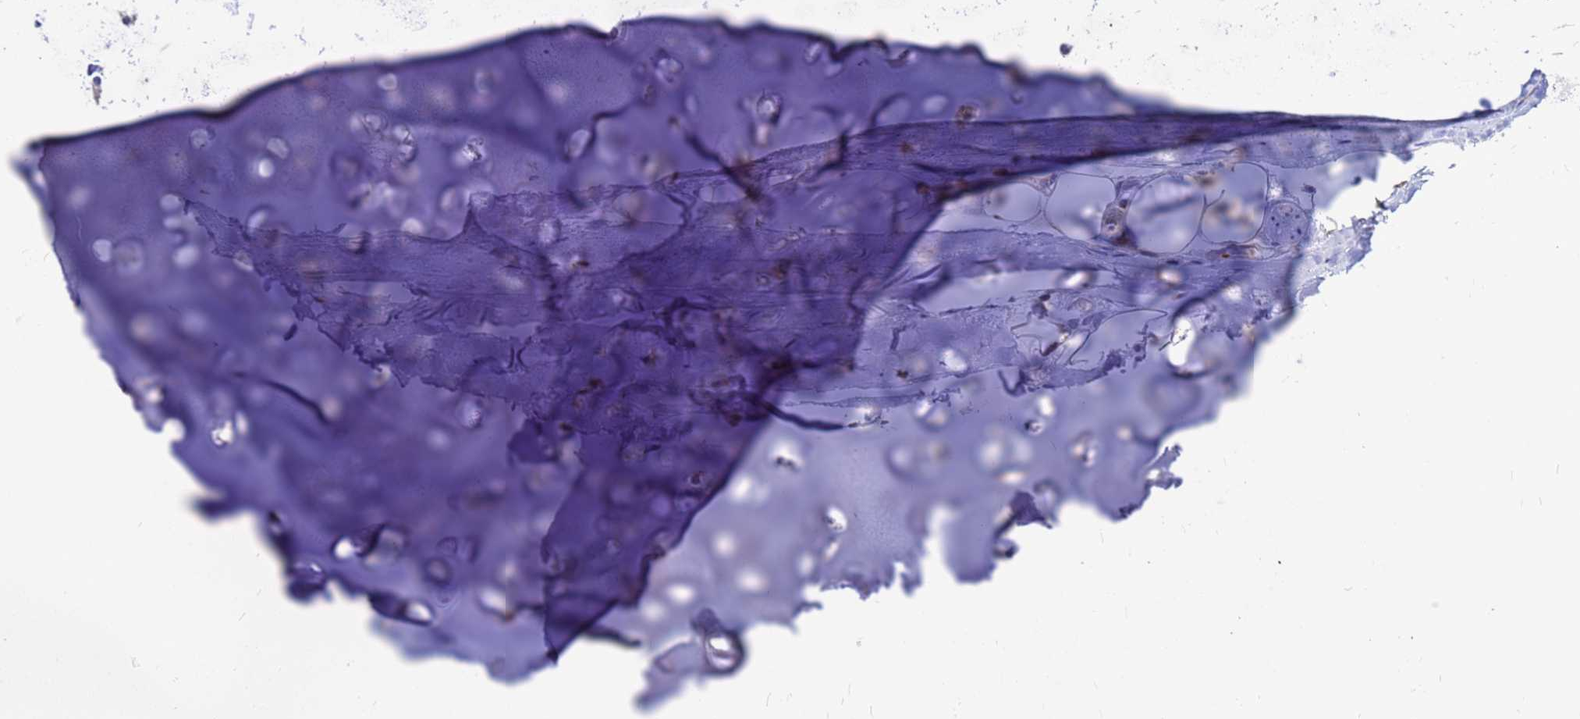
{"staining": {"intensity": "negative", "quantity": "none", "location": "none"}, "tissue": "adipose tissue", "cell_type": "Adipocytes", "image_type": "normal", "snomed": [{"axis": "morphology", "description": "Normal tissue, NOS"}, {"axis": "topography", "description": "Lymph node"}, {"axis": "topography", "description": "Bronchus"}], "caption": "Immunohistochemistry (IHC) of benign human adipose tissue exhibits no expression in adipocytes.", "gene": "FHIP1A", "patient": {"sex": "male", "age": 63}}